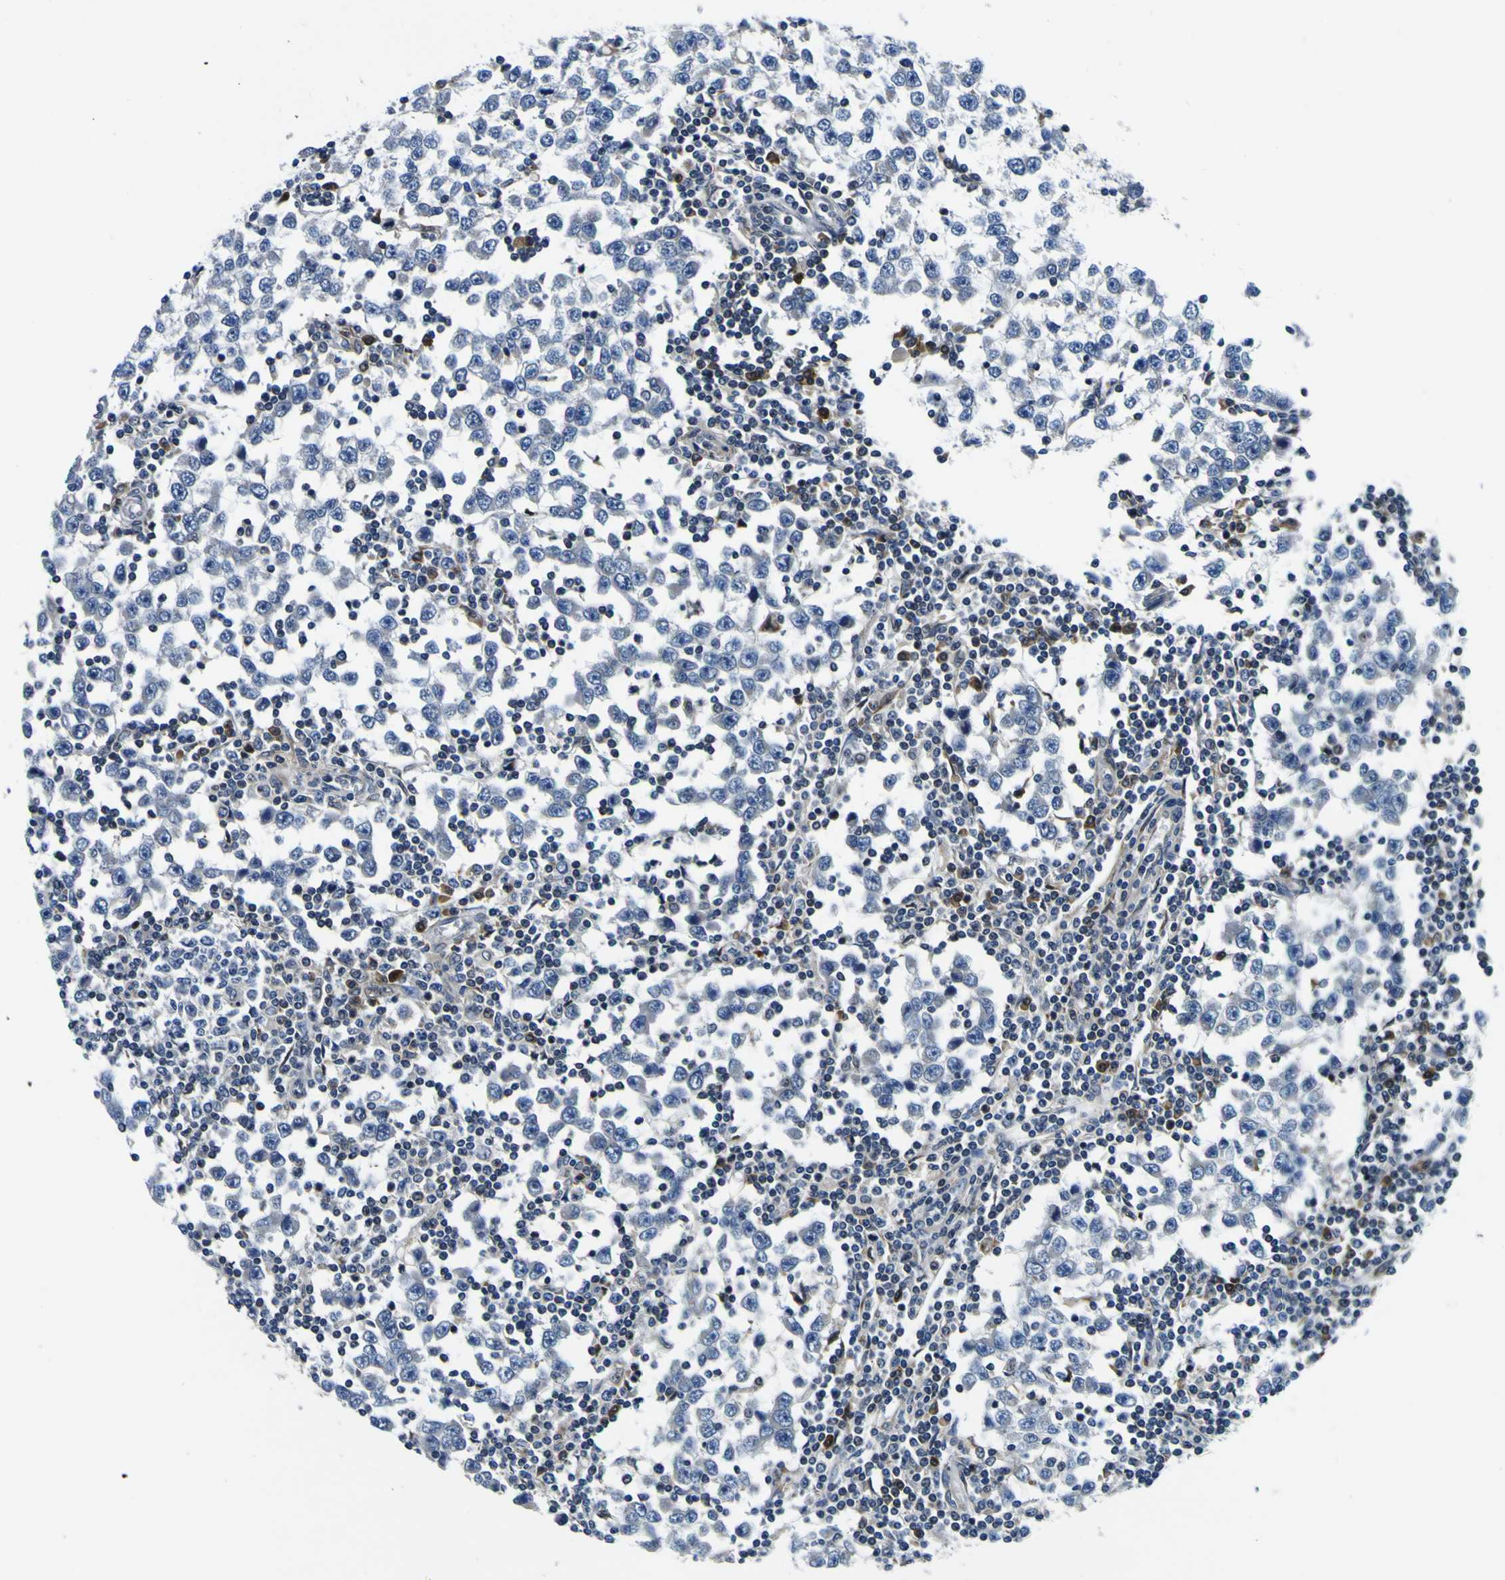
{"staining": {"intensity": "negative", "quantity": "none", "location": "none"}, "tissue": "testis cancer", "cell_type": "Tumor cells", "image_type": "cancer", "snomed": [{"axis": "morphology", "description": "Seminoma, NOS"}, {"axis": "topography", "description": "Testis"}], "caption": "The image shows no significant staining in tumor cells of testis seminoma.", "gene": "NLRP3", "patient": {"sex": "male", "age": 65}}